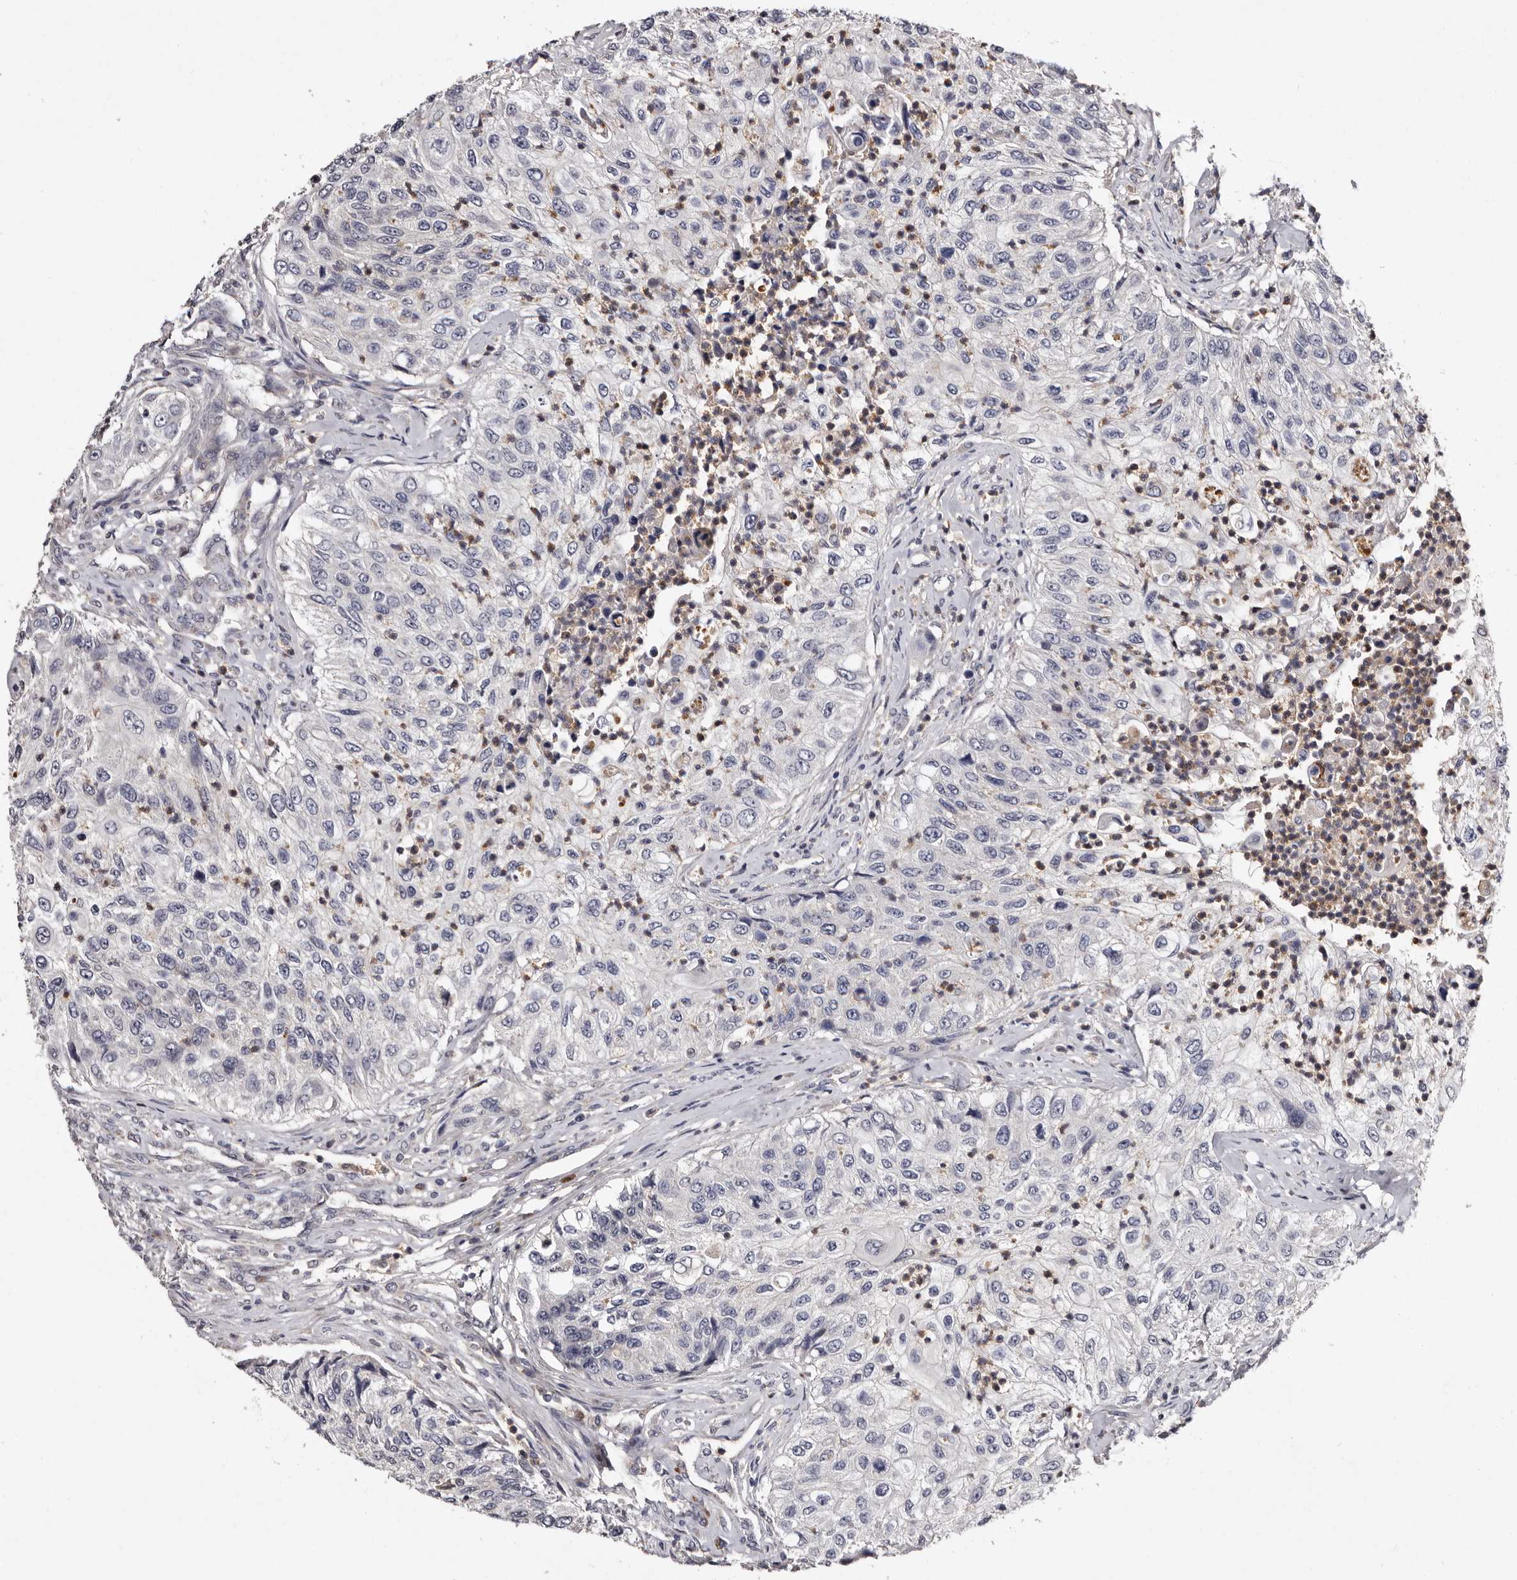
{"staining": {"intensity": "negative", "quantity": "none", "location": "none"}, "tissue": "urothelial cancer", "cell_type": "Tumor cells", "image_type": "cancer", "snomed": [{"axis": "morphology", "description": "Urothelial carcinoma, High grade"}, {"axis": "topography", "description": "Urinary bladder"}], "caption": "Human urothelial cancer stained for a protein using immunohistochemistry (IHC) reveals no staining in tumor cells.", "gene": "DNPH1", "patient": {"sex": "female", "age": 60}}